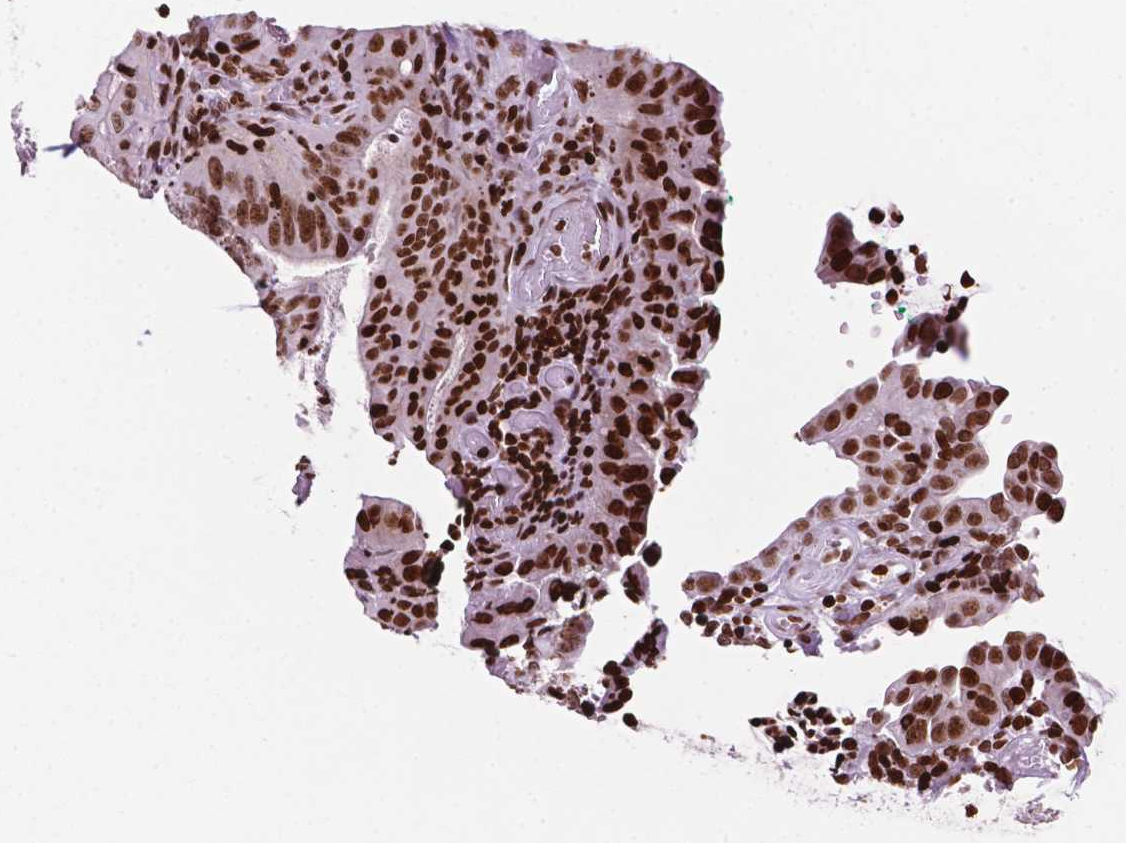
{"staining": {"intensity": "moderate", "quantity": ">75%", "location": "nuclear"}, "tissue": "colorectal cancer", "cell_type": "Tumor cells", "image_type": "cancer", "snomed": [{"axis": "morphology", "description": "Adenocarcinoma, NOS"}, {"axis": "topography", "description": "Colon"}], "caption": "This micrograph displays adenocarcinoma (colorectal) stained with IHC to label a protein in brown. The nuclear of tumor cells show moderate positivity for the protein. Nuclei are counter-stained blue.", "gene": "TMEM250", "patient": {"sex": "male", "age": 33}}